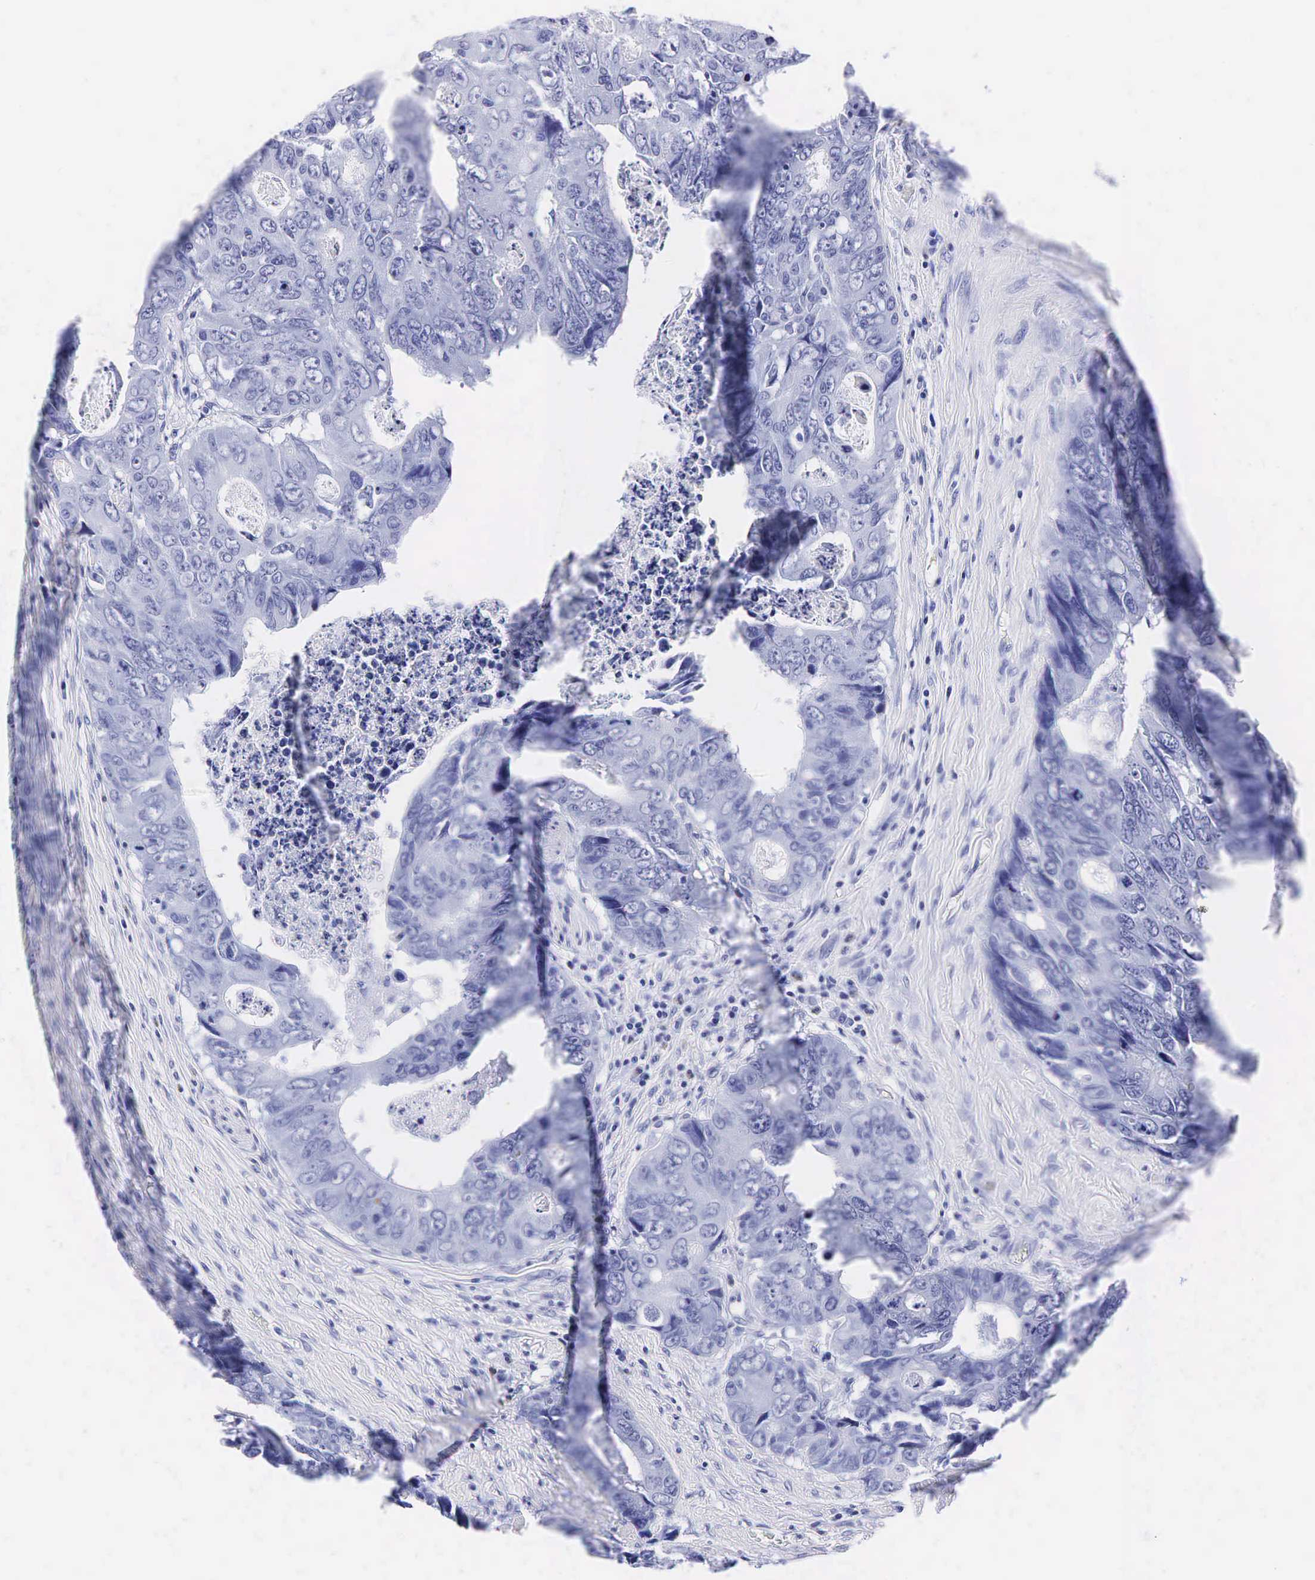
{"staining": {"intensity": "negative", "quantity": "none", "location": "none"}, "tissue": "colorectal cancer", "cell_type": "Tumor cells", "image_type": "cancer", "snomed": [{"axis": "morphology", "description": "Adenocarcinoma, NOS"}, {"axis": "topography", "description": "Rectum"}], "caption": "This is an immunohistochemistry histopathology image of human colorectal adenocarcinoma. There is no staining in tumor cells.", "gene": "KLK3", "patient": {"sex": "female", "age": 67}}